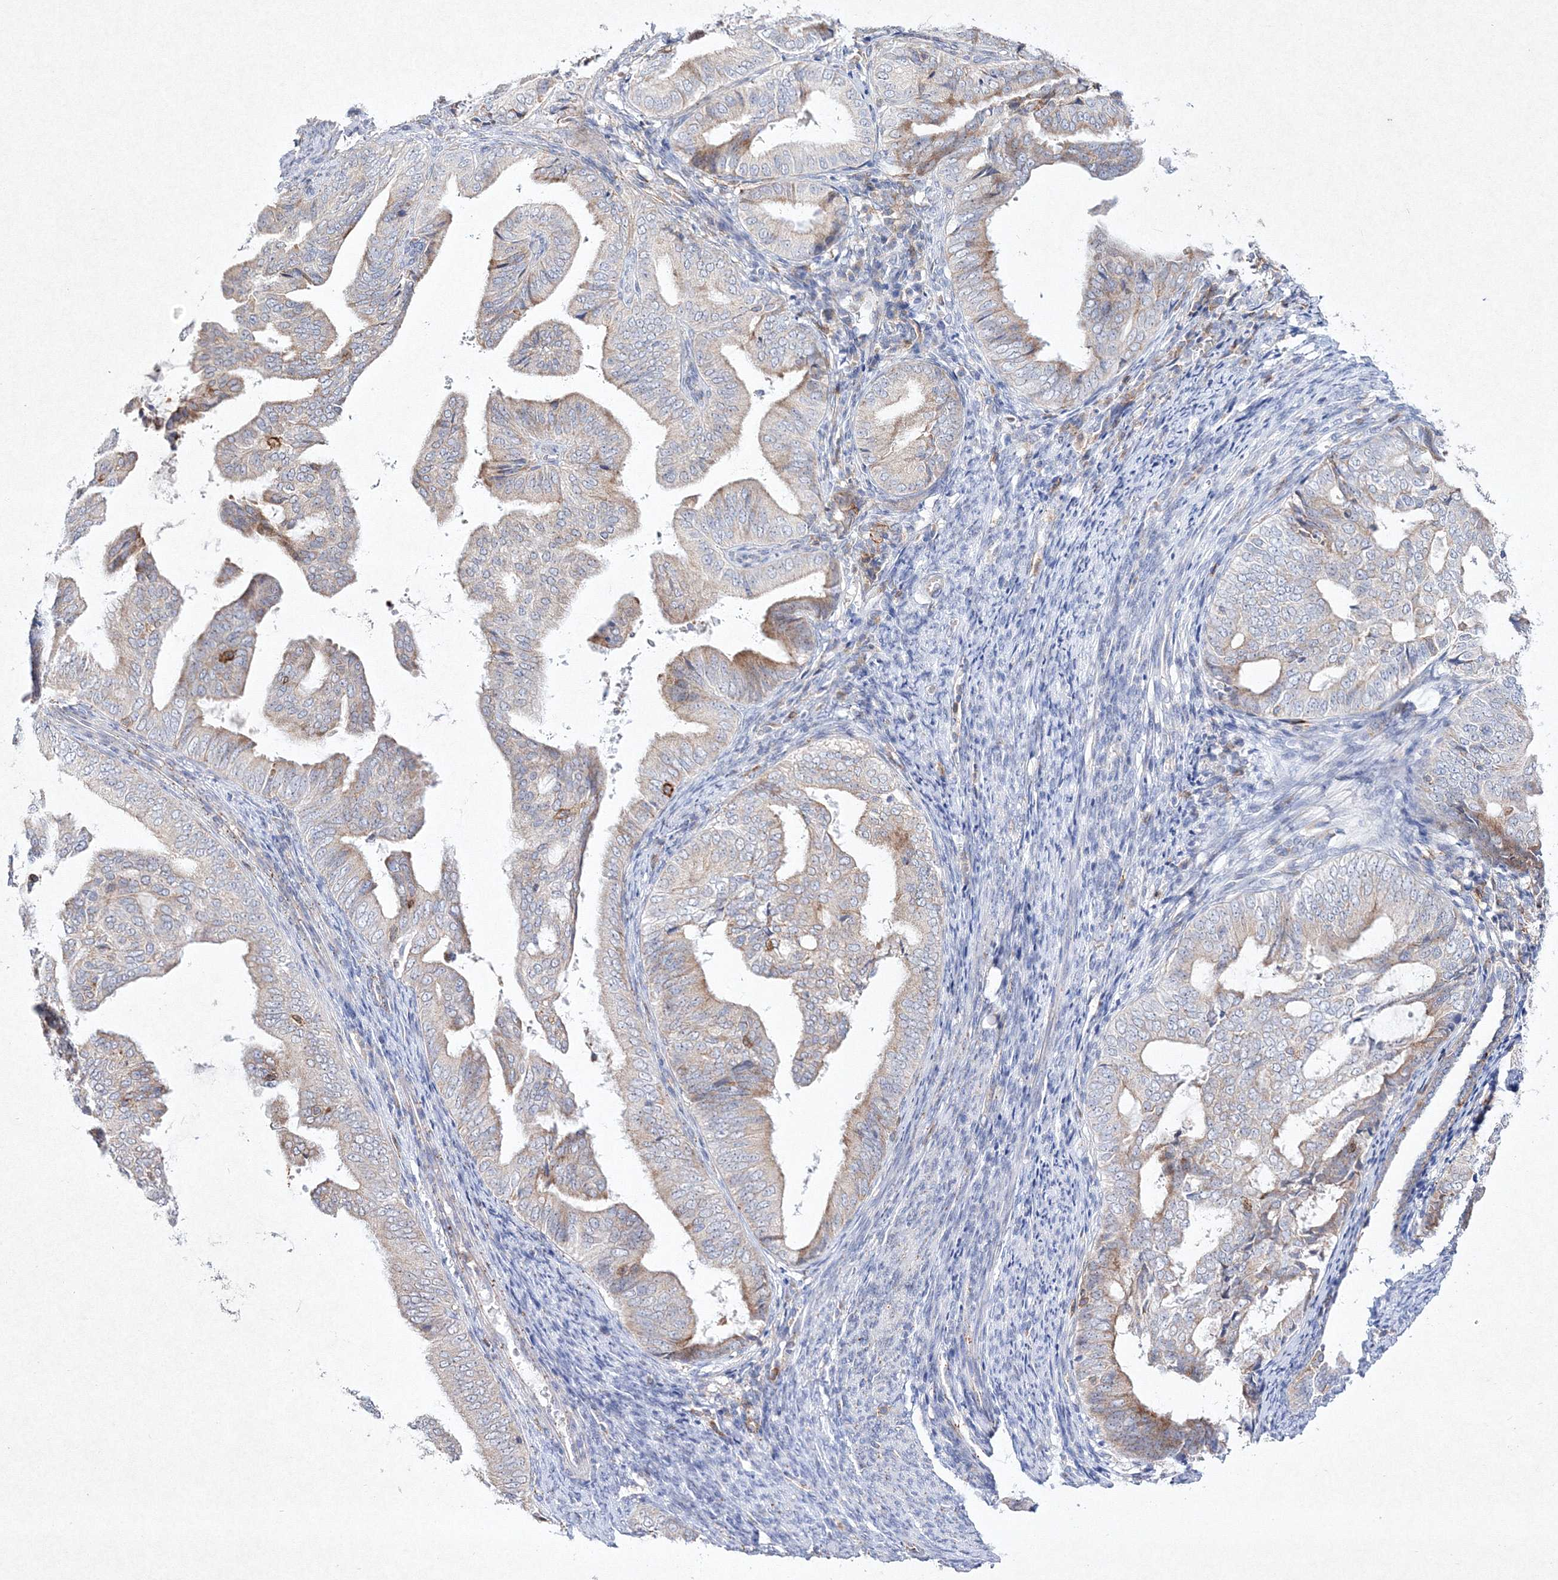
{"staining": {"intensity": "moderate", "quantity": "<25%", "location": "cytoplasmic/membranous"}, "tissue": "endometrial cancer", "cell_type": "Tumor cells", "image_type": "cancer", "snomed": [{"axis": "morphology", "description": "Adenocarcinoma, NOS"}, {"axis": "topography", "description": "Endometrium"}], "caption": "Adenocarcinoma (endometrial) was stained to show a protein in brown. There is low levels of moderate cytoplasmic/membranous expression in approximately <25% of tumor cells. The protein of interest is shown in brown color, while the nuclei are stained blue.", "gene": "HCST", "patient": {"sex": "female", "age": 58}}